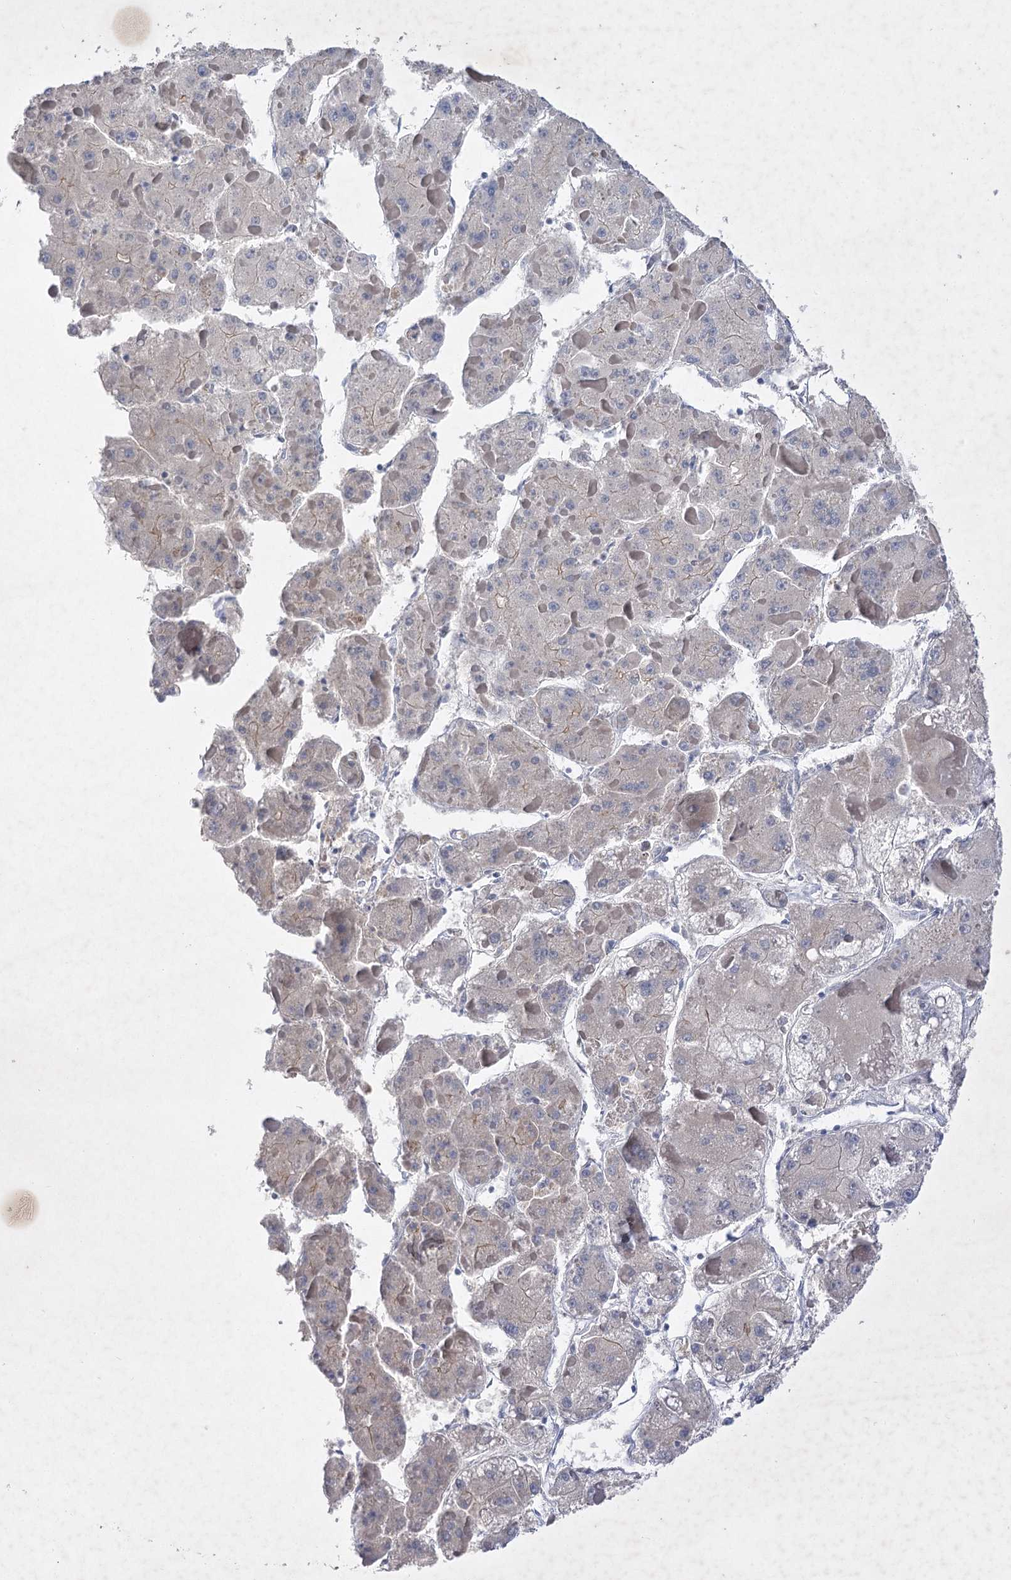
{"staining": {"intensity": "negative", "quantity": "none", "location": "none"}, "tissue": "liver cancer", "cell_type": "Tumor cells", "image_type": "cancer", "snomed": [{"axis": "morphology", "description": "Carcinoma, Hepatocellular, NOS"}, {"axis": "topography", "description": "Liver"}], "caption": "The micrograph displays no significant expression in tumor cells of liver cancer.", "gene": "COX15", "patient": {"sex": "female", "age": 73}}